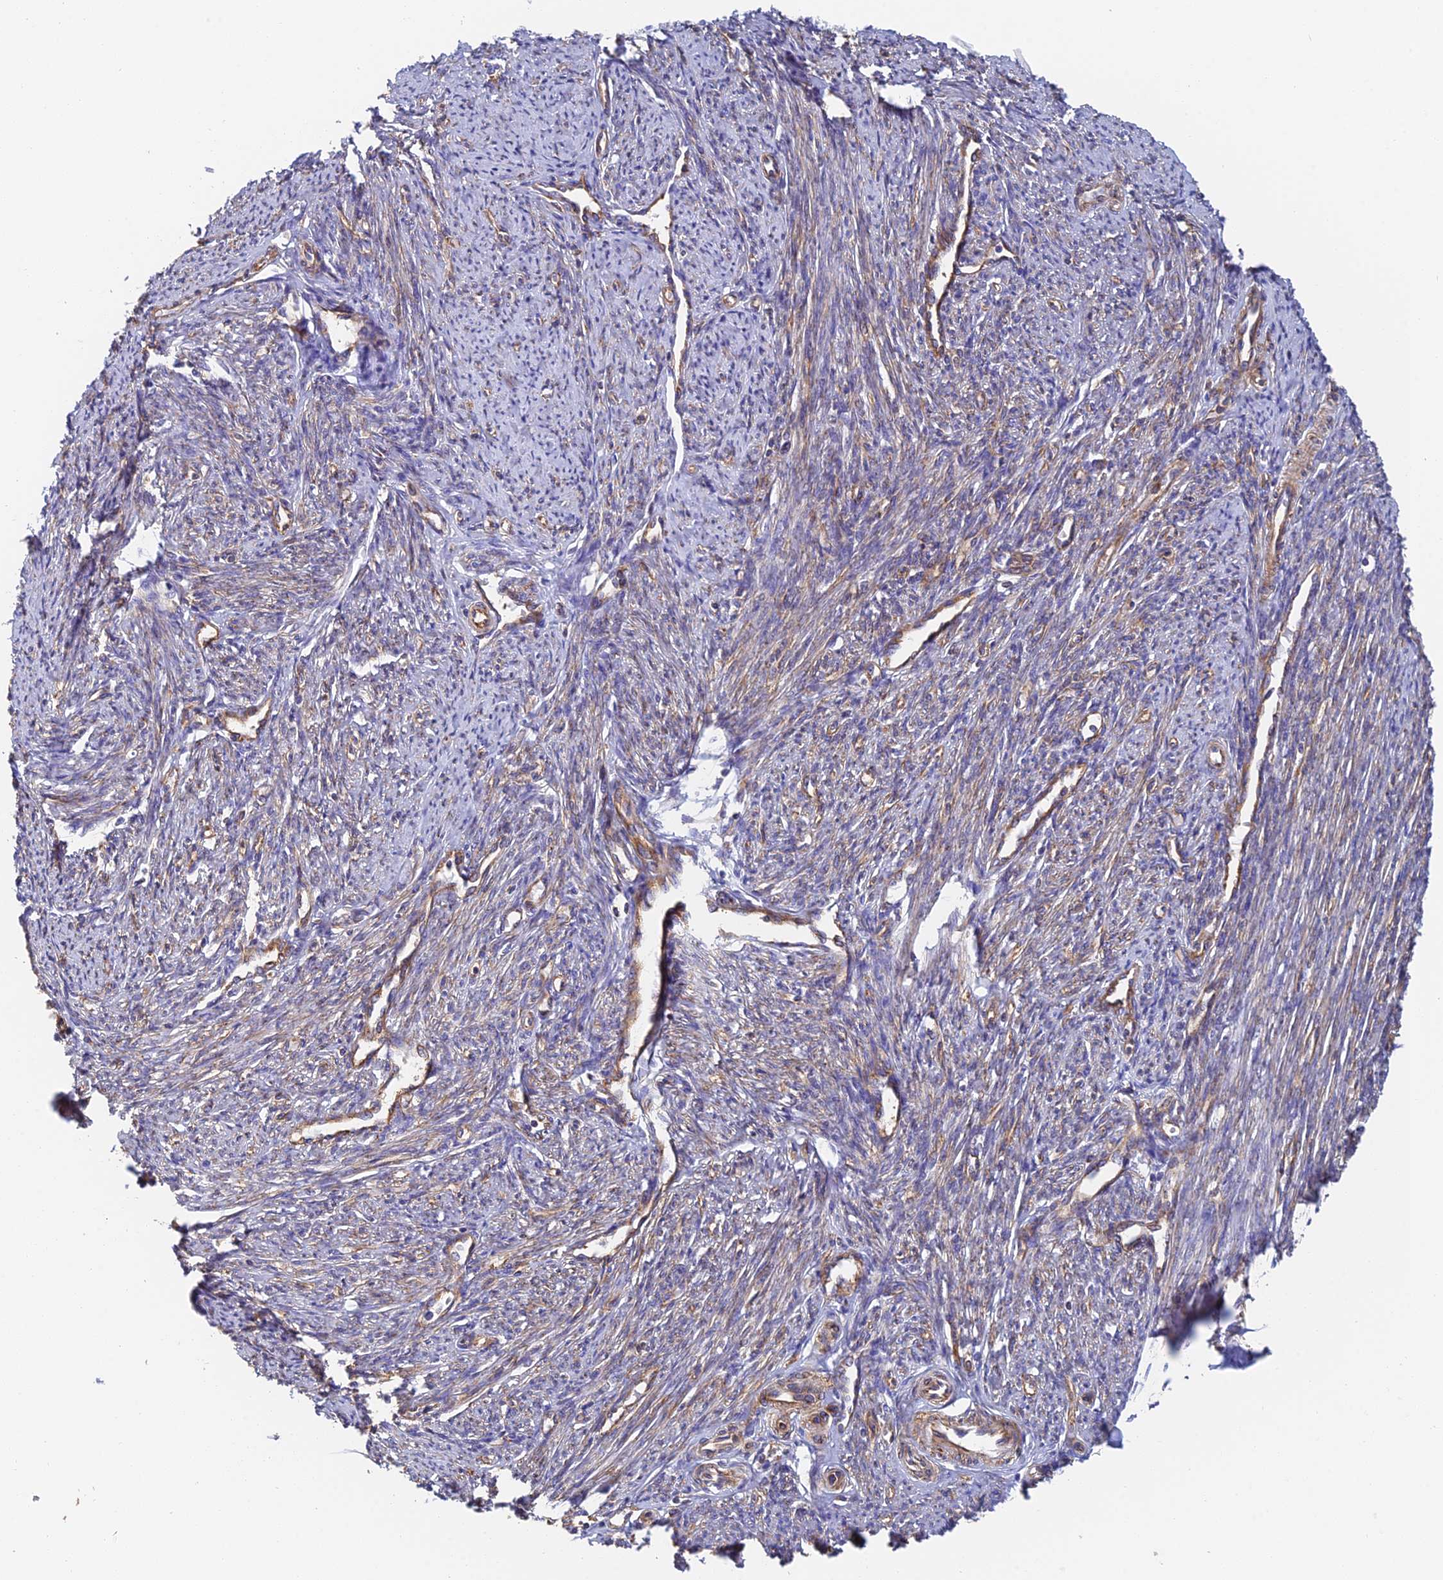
{"staining": {"intensity": "moderate", "quantity": "25%-75%", "location": "cytoplasmic/membranous"}, "tissue": "smooth muscle", "cell_type": "Smooth muscle cells", "image_type": "normal", "snomed": [{"axis": "morphology", "description": "Normal tissue, NOS"}, {"axis": "topography", "description": "Smooth muscle"}, {"axis": "topography", "description": "Uterus"}], "caption": "Immunohistochemical staining of normal human smooth muscle displays medium levels of moderate cytoplasmic/membranous staining in about 25%-75% of smooth muscle cells.", "gene": "DCTN2", "patient": {"sex": "female", "age": 59}}